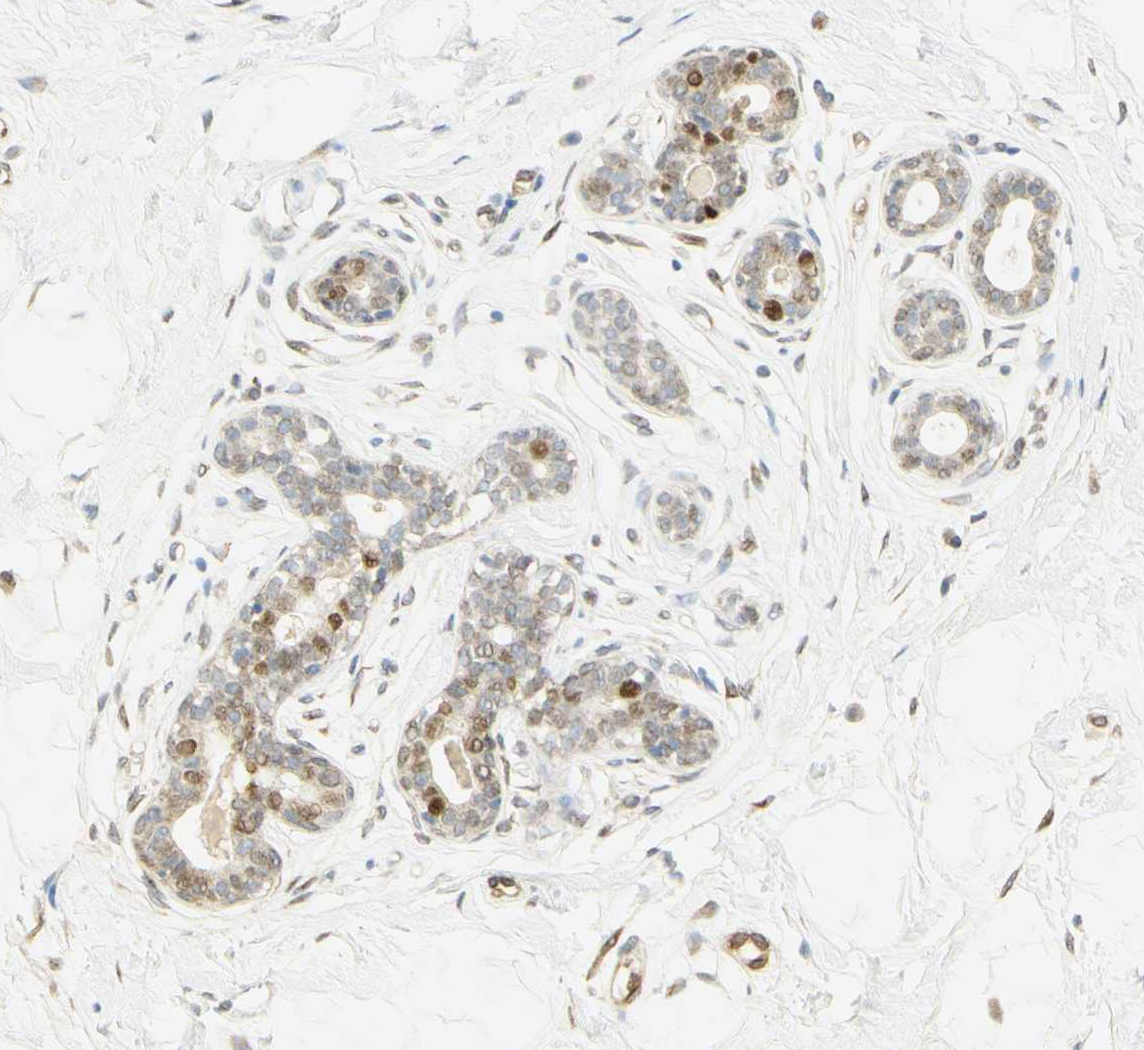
{"staining": {"intensity": "moderate", "quantity": ">75%", "location": "nuclear"}, "tissue": "breast", "cell_type": "Adipocytes", "image_type": "normal", "snomed": [{"axis": "morphology", "description": "Normal tissue, NOS"}, {"axis": "topography", "description": "Breast"}], "caption": "Unremarkable breast reveals moderate nuclear positivity in approximately >75% of adipocytes.", "gene": "E2F1", "patient": {"sex": "female", "age": 23}}